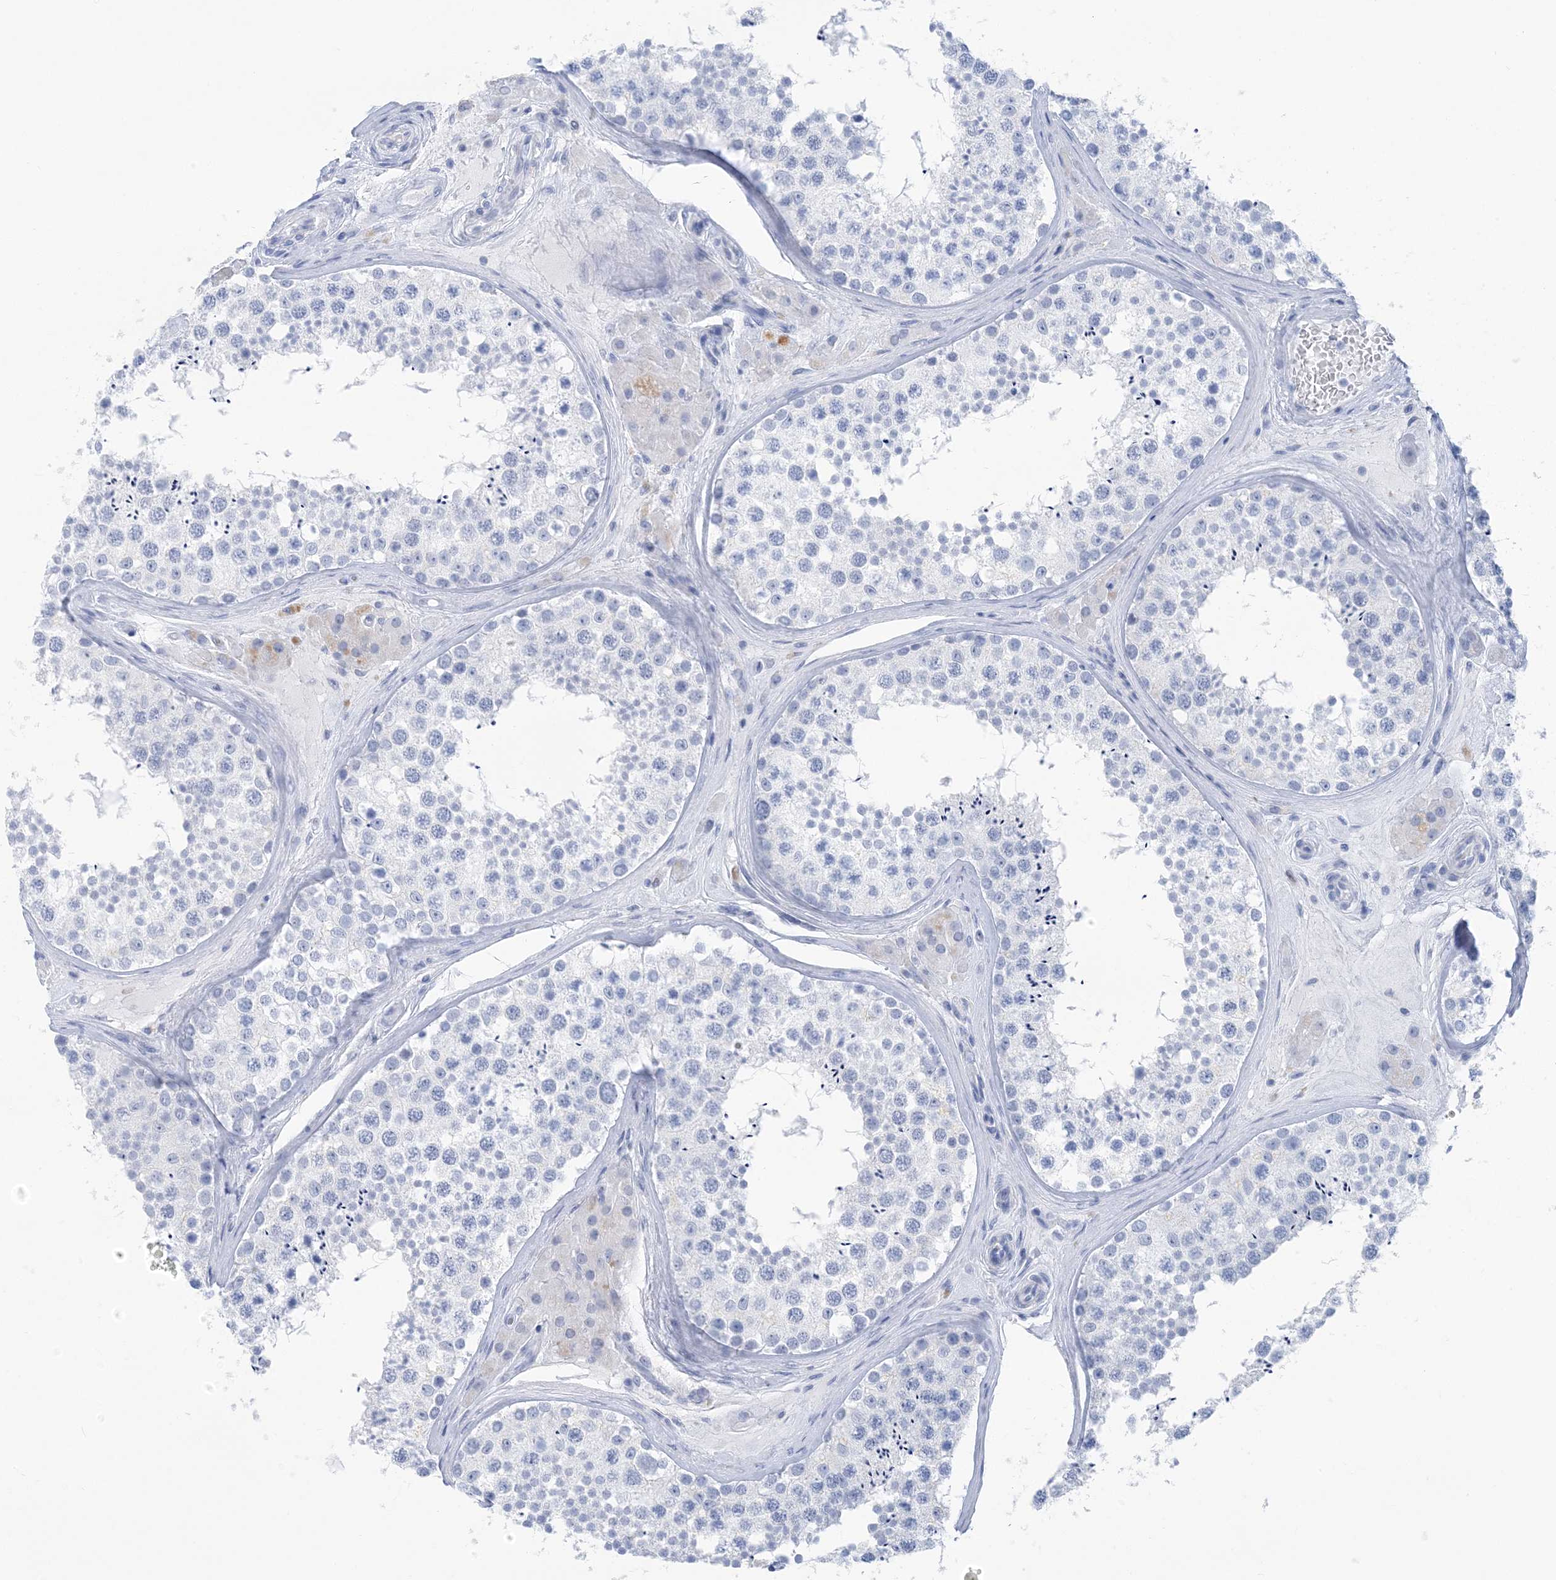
{"staining": {"intensity": "negative", "quantity": "none", "location": "none"}, "tissue": "testis", "cell_type": "Cells in seminiferous ducts", "image_type": "normal", "snomed": [{"axis": "morphology", "description": "Normal tissue, NOS"}, {"axis": "topography", "description": "Testis"}], "caption": "This is an immunohistochemistry (IHC) histopathology image of normal human testis. There is no positivity in cells in seminiferous ducts.", "gene": "SH3YL1", "patient": {"sex": "male", "age": 46}}